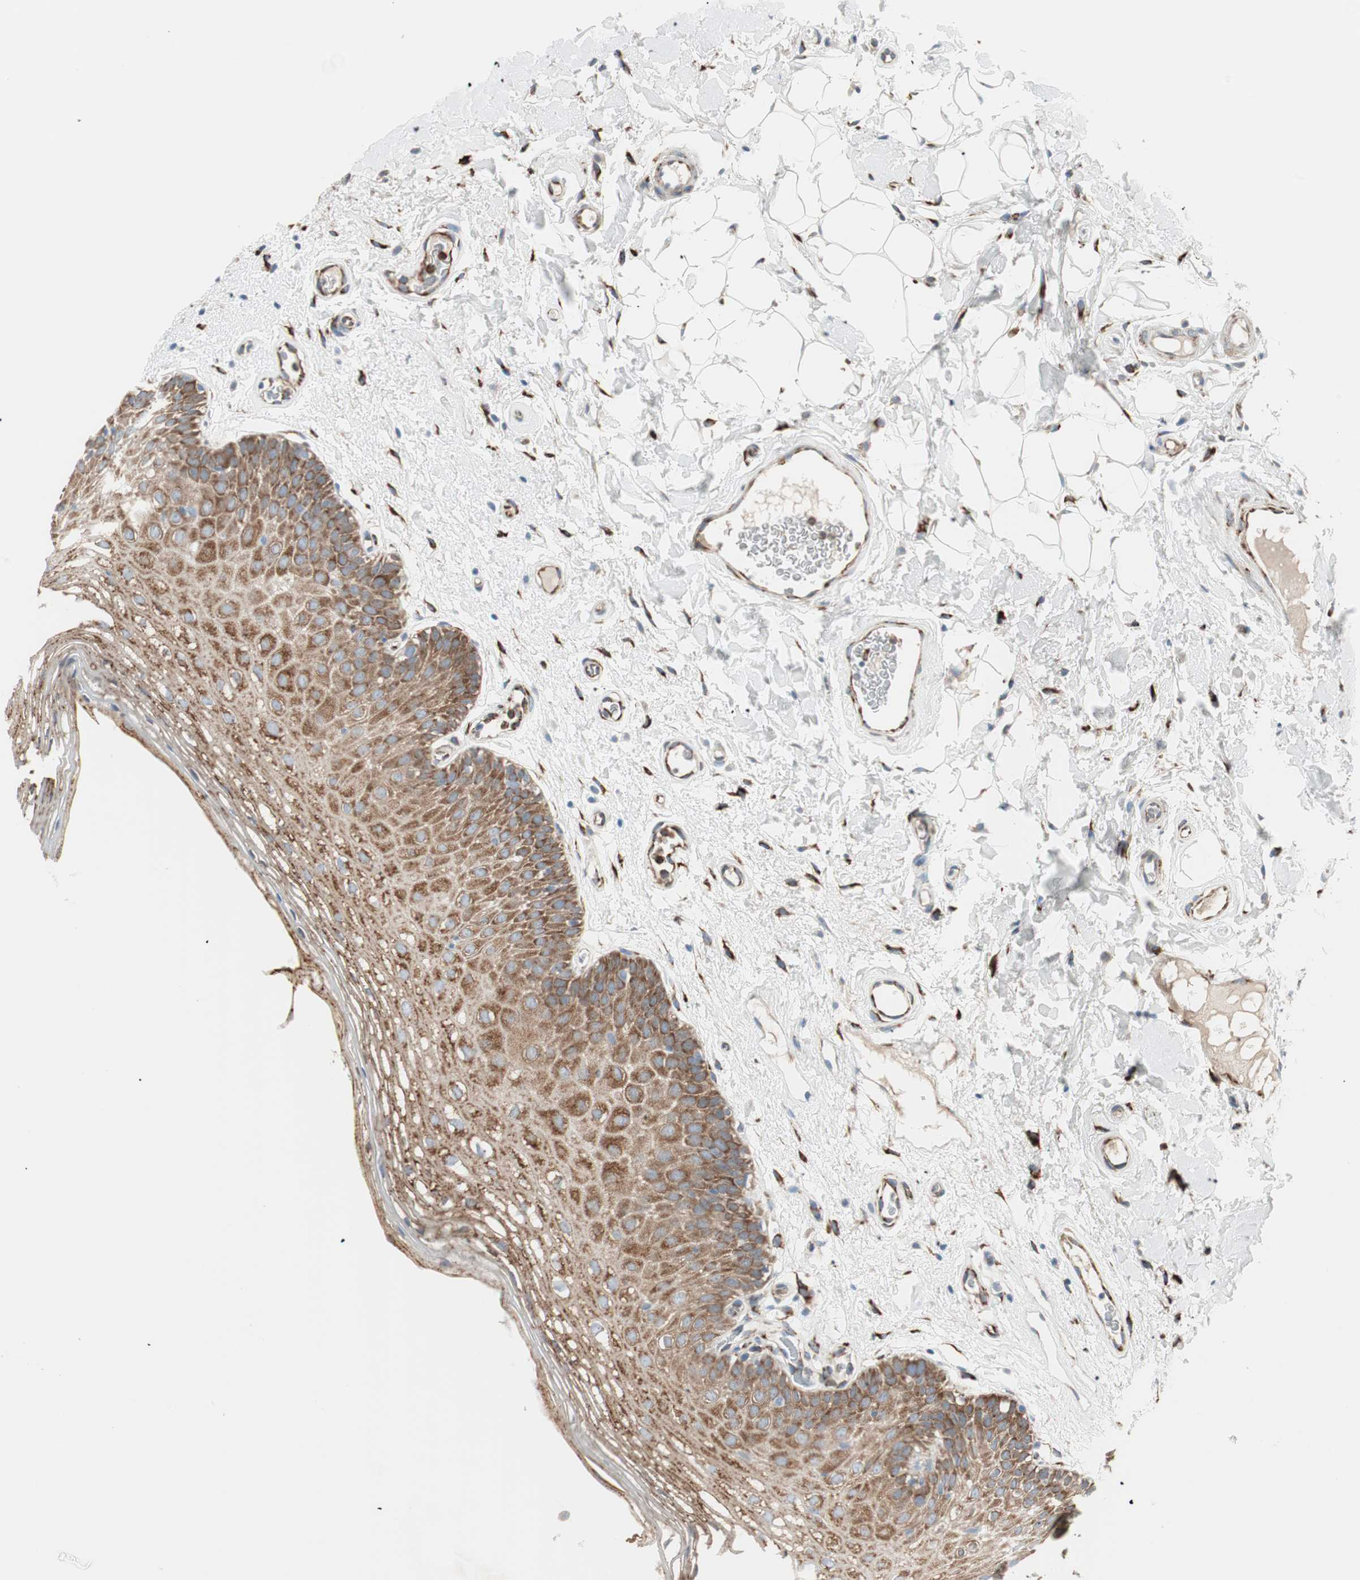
{"staining": {"intensity": "moderate", "quantity": ">75%", "location": "cytoplasmic/membranous"}, "tissue": "oral mucosa", "cell_type": "Squamous epithelial cells", "image_type": "normal", "snomed": [{"axis": "morphology", "description": "Normal tissue, NOS"}, {"axis": "morphology", "description": "Squamous cell carcinoma, NOS"}, {"axis": "topography", "description": "Skeletal muscle"}, {"axis": "topography", "description": "Oral tissue"}], "caption": "Immunohistochemical staining of normal human oral mucosa exhibits medium levels of moderate cytoplasmic/membranous staining in approximately >75% of squamous epithelial cells. The protein is stained brown, and the nuclei are stained in blue (DAB IHC with brightfield microscopy, high magnification).", "gene": "P4HTM", "patient": {"sex": "male", "age": 71}}